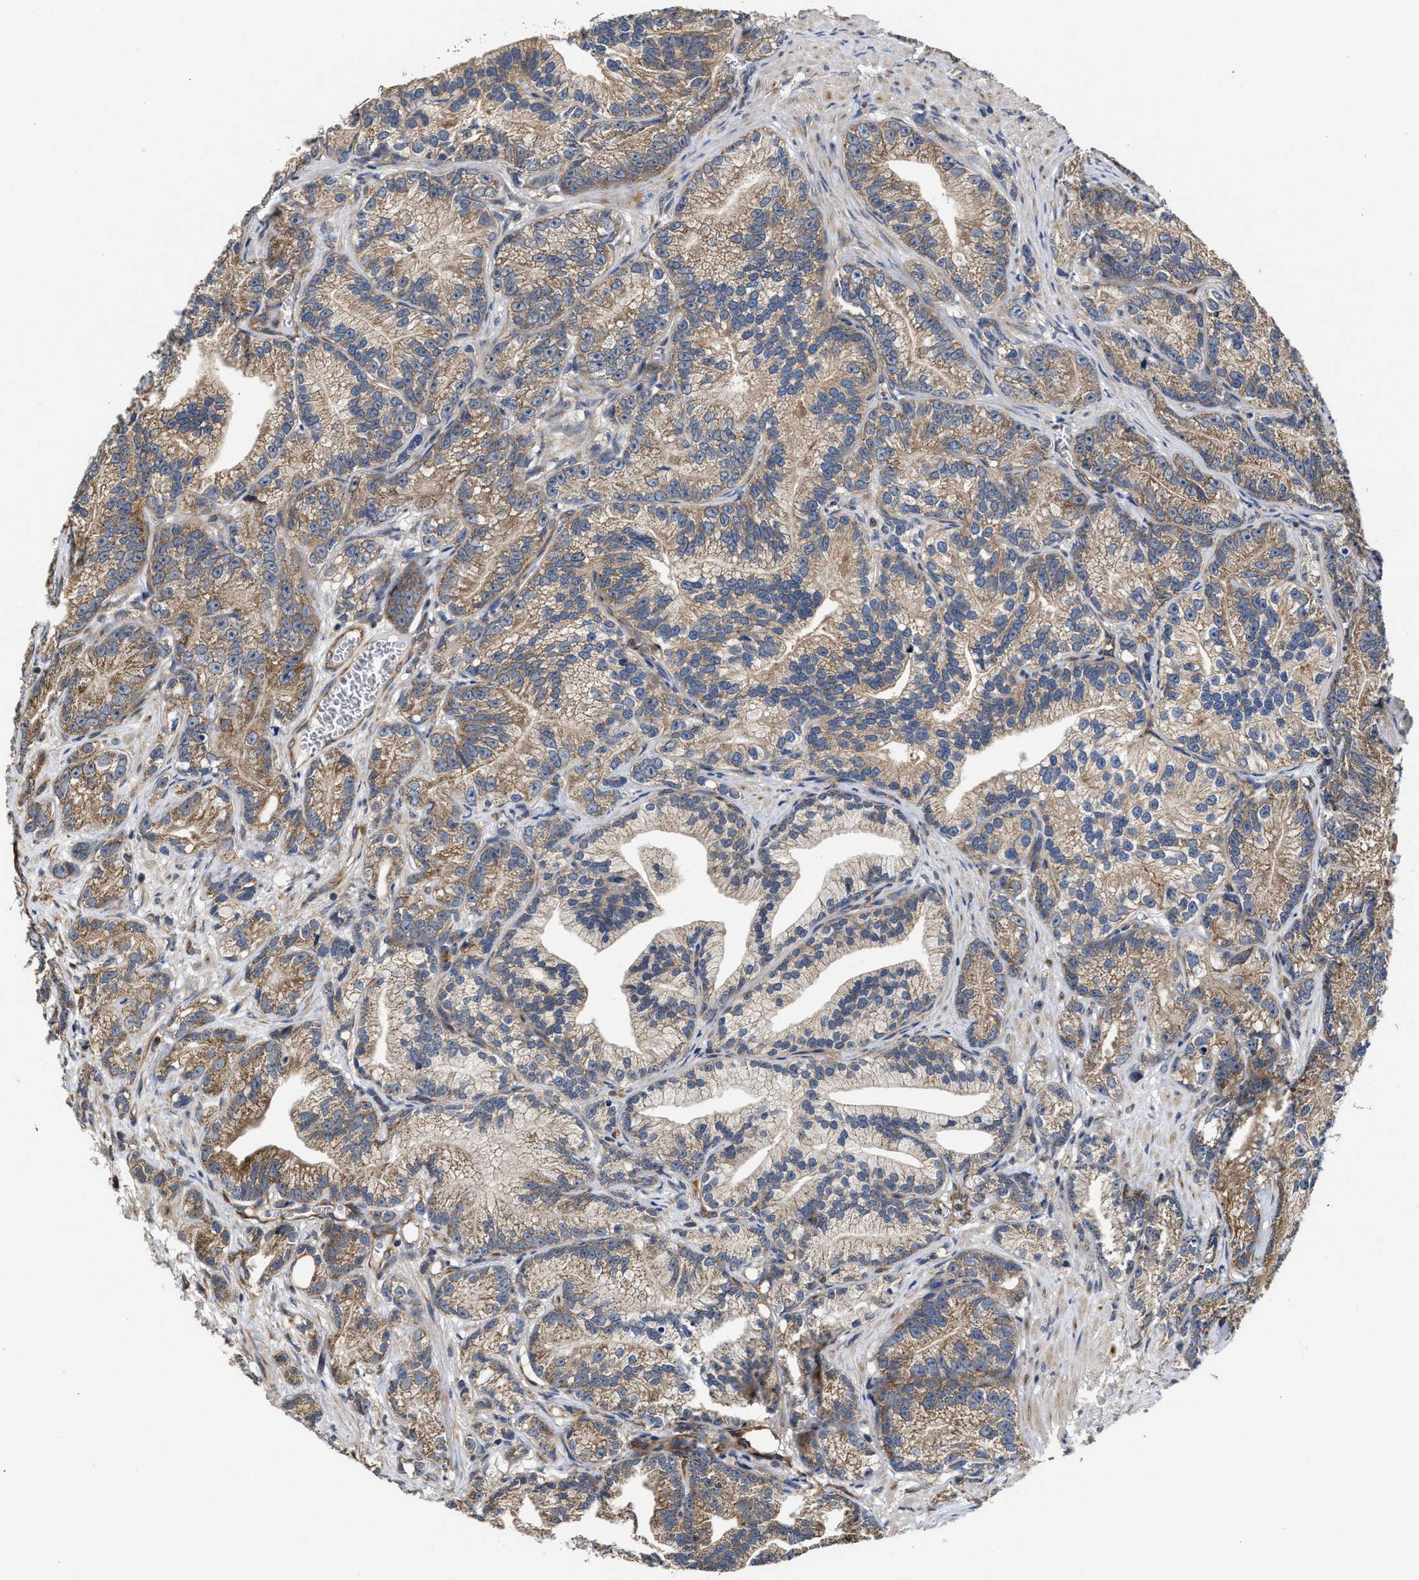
{"staining": {"intensity": "moderate", "quantity": ">75%", "location": "cytoplasmic/membranous"}, "tissue": "prostate cancer", "cell_type": "Tumor cells", "image_type": "cancer", "snomed": [{"axis": "morphology", "description": "Adenocarcinoma, Low grade"}, {"axis": "topography", "description": "Prostate"}], "caption": "Immunohistochemistry (IHC) photomicrograph of prostate cancer (low-grade adenocarcinoma) stained for a protein (brown), which displays medium levels of moderate cytoplasmic/membranous staining in about >75% of tumor cells.", "gene": "TRAF6", "patient": {"sex": "male", "age": 89}}